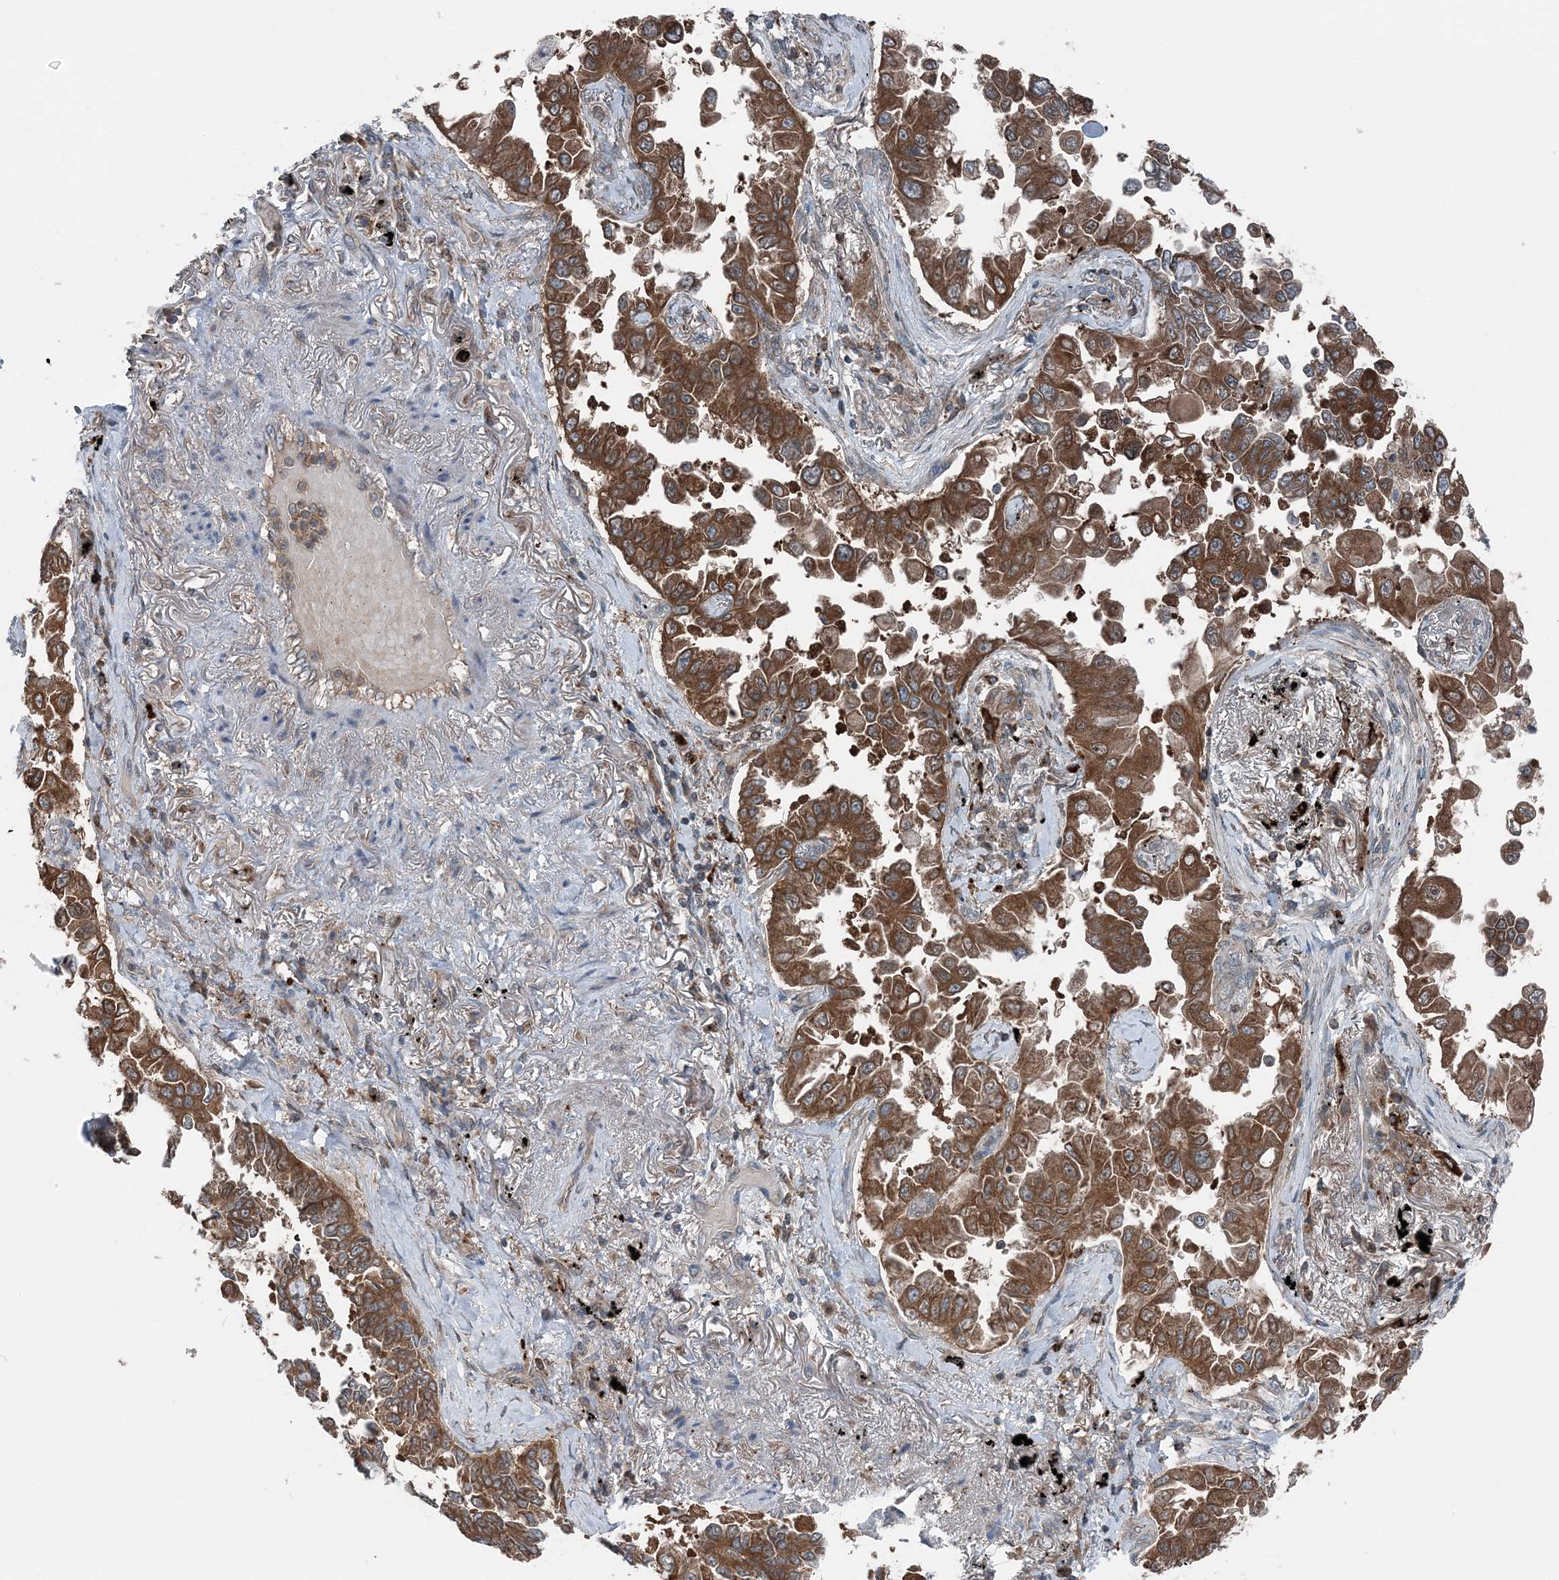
{"staining": {"intensity": "strong", "quantity": ">75%", "location": "cytoplasmic/membranous"}, "tissue": "lung cancer", "cell_type": "Tumor cells", "image_type": "cancer", "snomed": [{"axis": "morphology", "description": "Adenocarcinoma, NOS"}, {"axis": "topography", "description": "Lung"}], "caption": "Immunohistochemical staining of lung cancer (adenocarcinoma) reveals high levels of strong cytoplasmic/membranous staining in about >75% of tumor cells. (DAB (3,3'-diaminobenzidine) IHC with brightfield microscopy, high magnification).", "gene": "ASNSD1", "patient": {"sex": "female", "age": 67}}